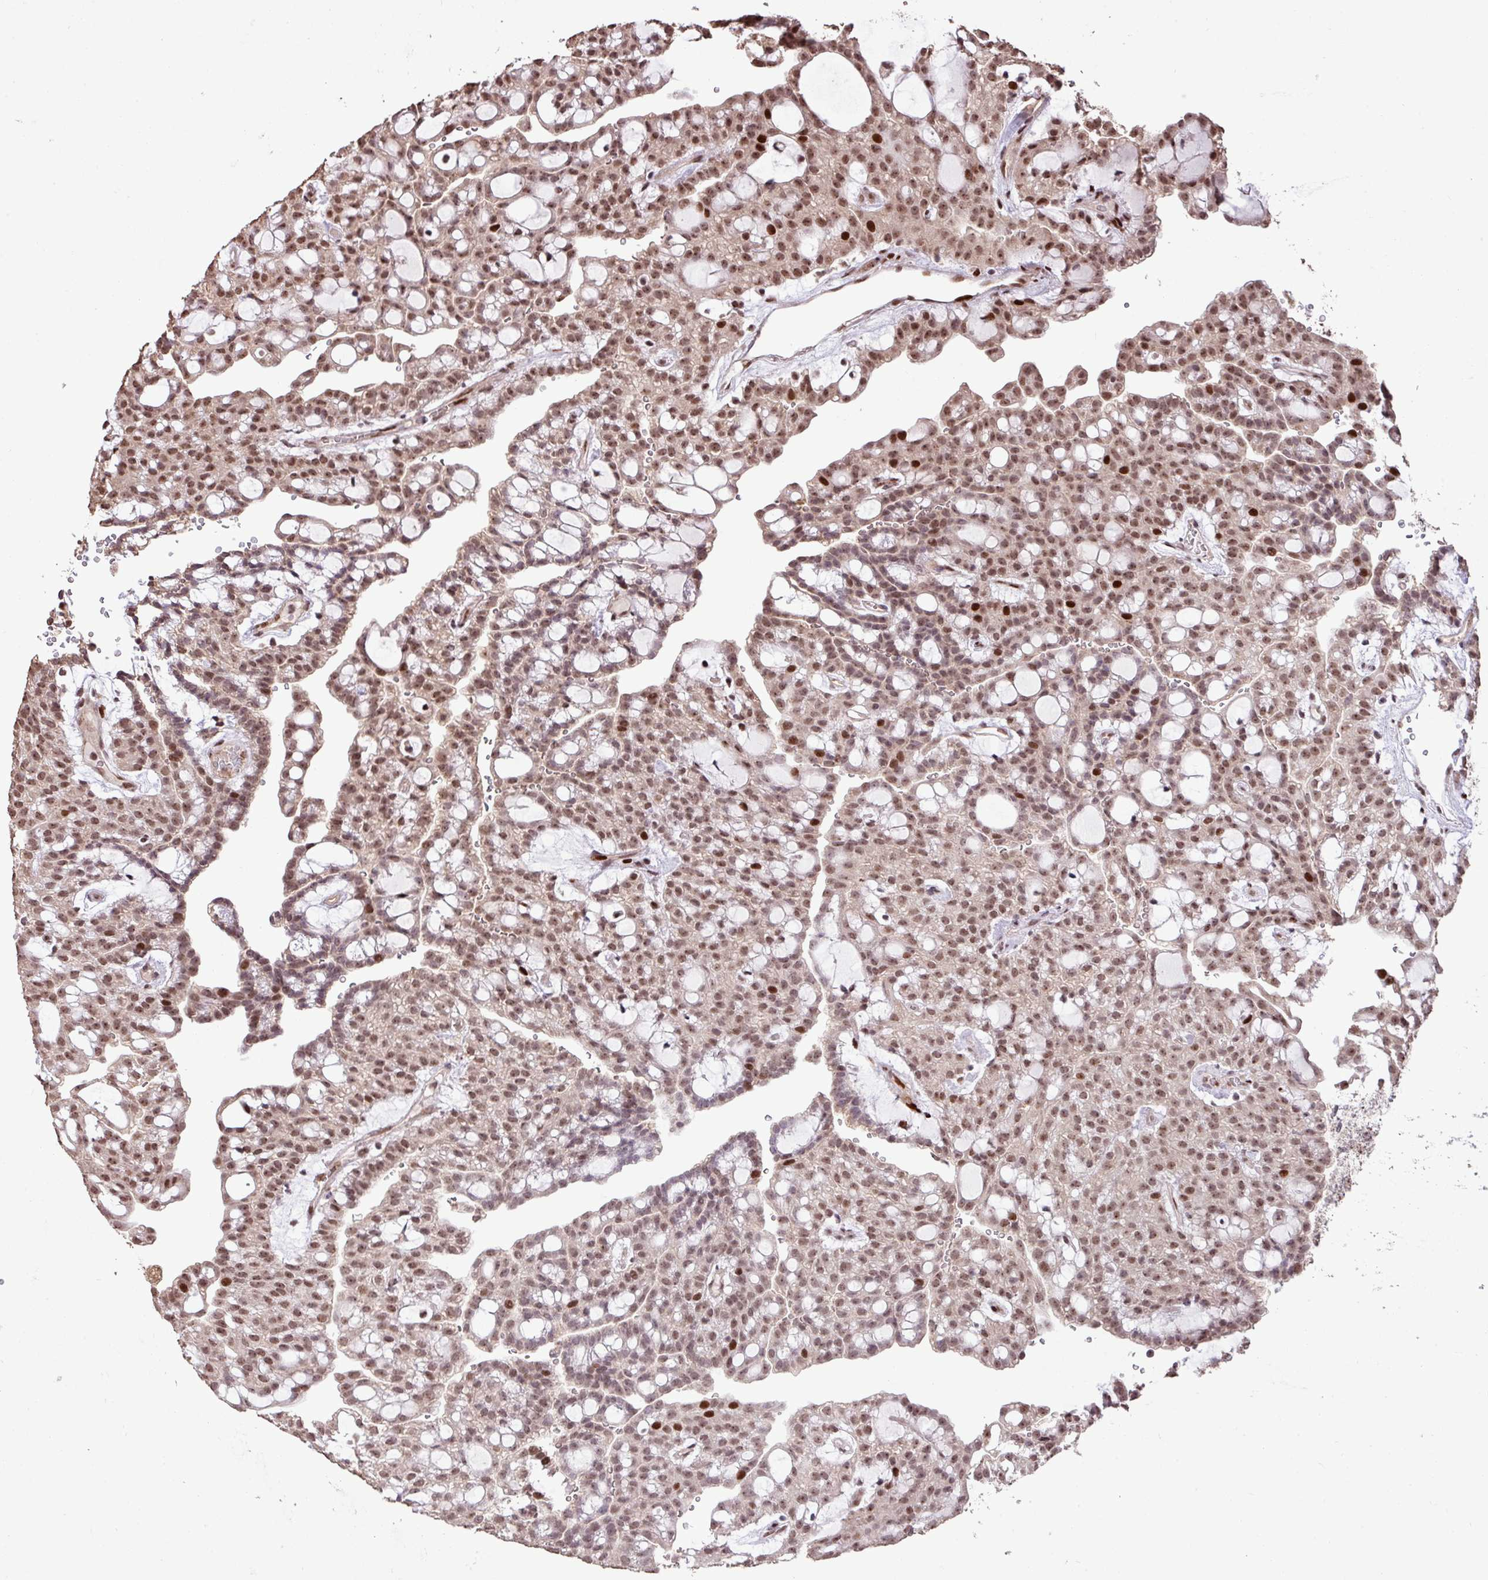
{"staining": {"intensity": "moderate", "quantity": ">75%", "location": "nuclear"}, "tissue": "renal cancer", "cell_type": "Tumor cells", "image_type": "cancer", "snomed": [{"axis": "morphology", "description": "Adenocarcinoma, NOS"}, {"axis": "topography", "description": "Kidney"}], "caption": "IHC photomicrograph of neoplastic tissue: renal cancer (adenocarcinoma) stained using IHC reveals medium levels of moderate protein expression localized specifically in the nuclear of tumor cells, appearing as a nuclear brown color.", "gene": "ZNF709", "patient": {"sex": "male", "age": 63}}